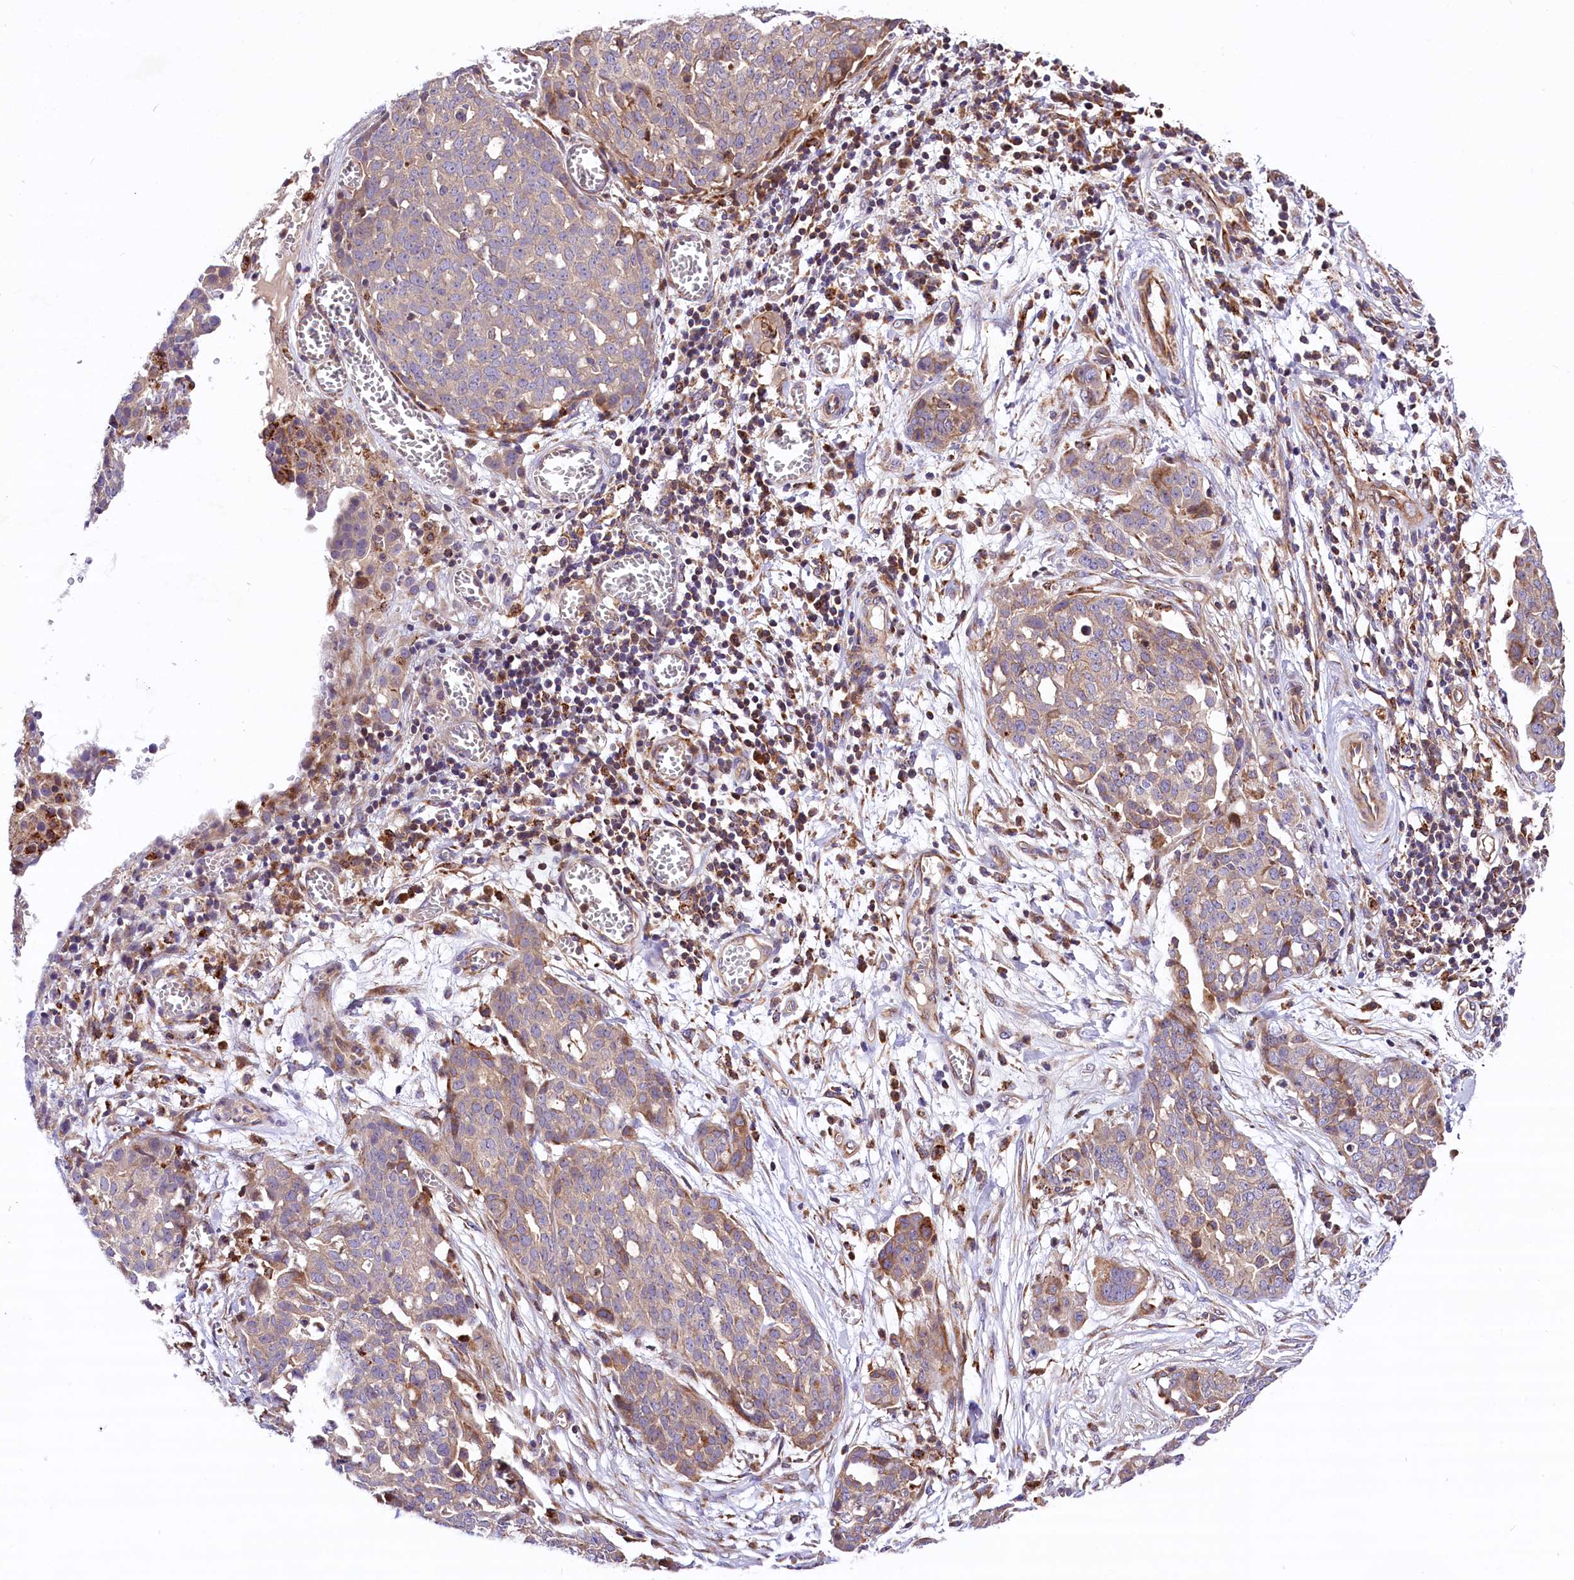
{"staining": {"intensity": "negative", "quantity": "none", "location": "none"}, "tissue": "ovarian cancer", "cell_type": "Tumor cells", "image_type": "cancer", "snomed": [{"axis": "morphology", "description": "Cystadenocarcinoma, serous, NOS"}, {"axis": "topography", "description": "Soft tissue"}, {"axis": "topography", "description": "Ovary"}], "caption": "Serous cystadenocarcinoma (ovarian) was stained to show a protein in brown. There is no significant expression in tumor cells.", "gene": "ARMC6", "patient": {"sex": "female", "age": 57}}